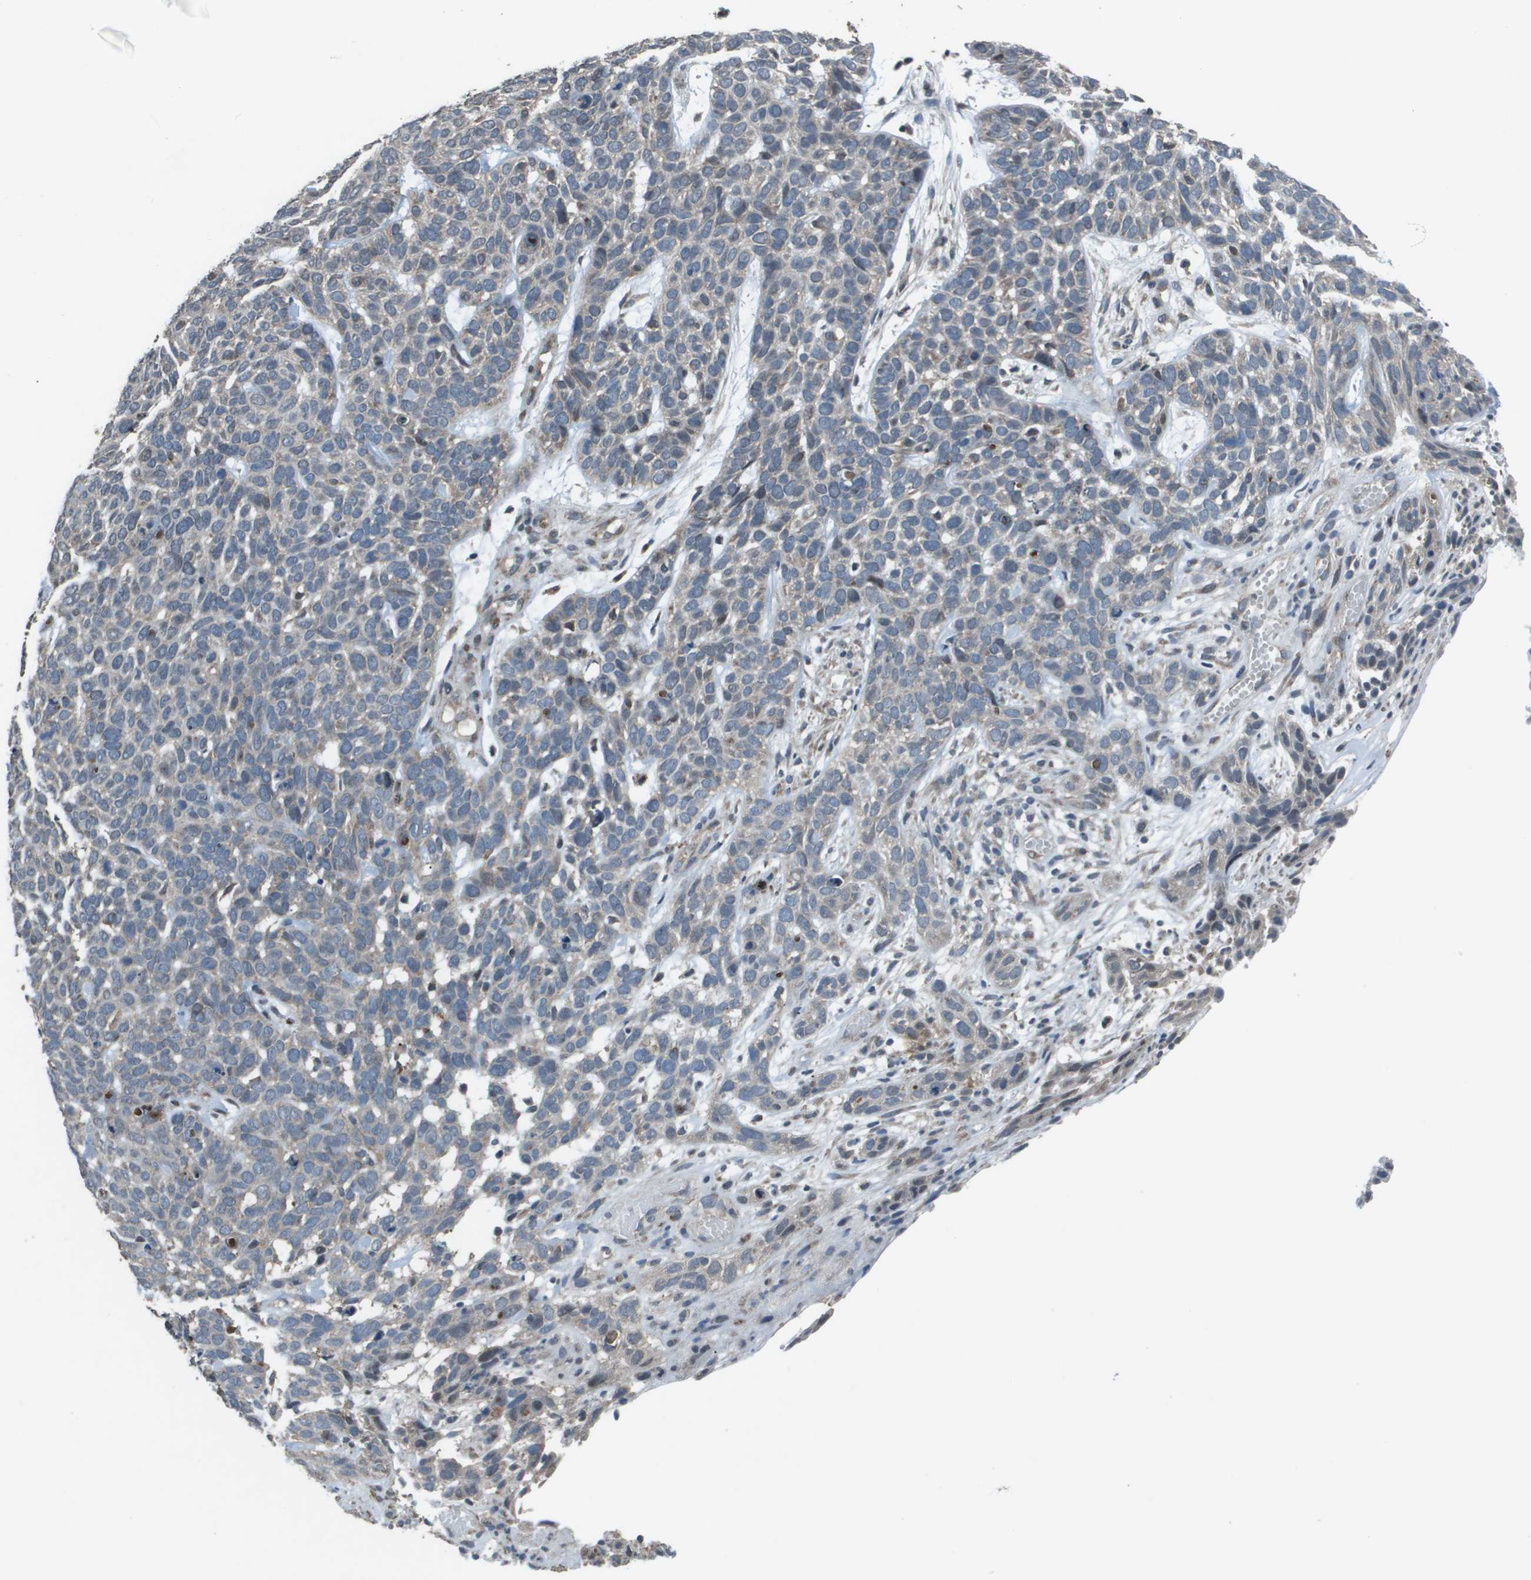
{"staining": {"intensity": "negative", "quantity": "none", "location": "none"}, "tissue": "skin cancer", "cell_type": "Tumor cells", "image_type": "cancer", "snomed": [{"axis": "morphology", "description": "Basal cell carcinoma"}, {"axis": "topography", "description": "Skin"}], "caption": "An image of human skin cancer (basal cell carcinoma) is negative for staining in tumor cells.", "gene": "GOSR2", "patient": {"sex": "male", "age": 87}}